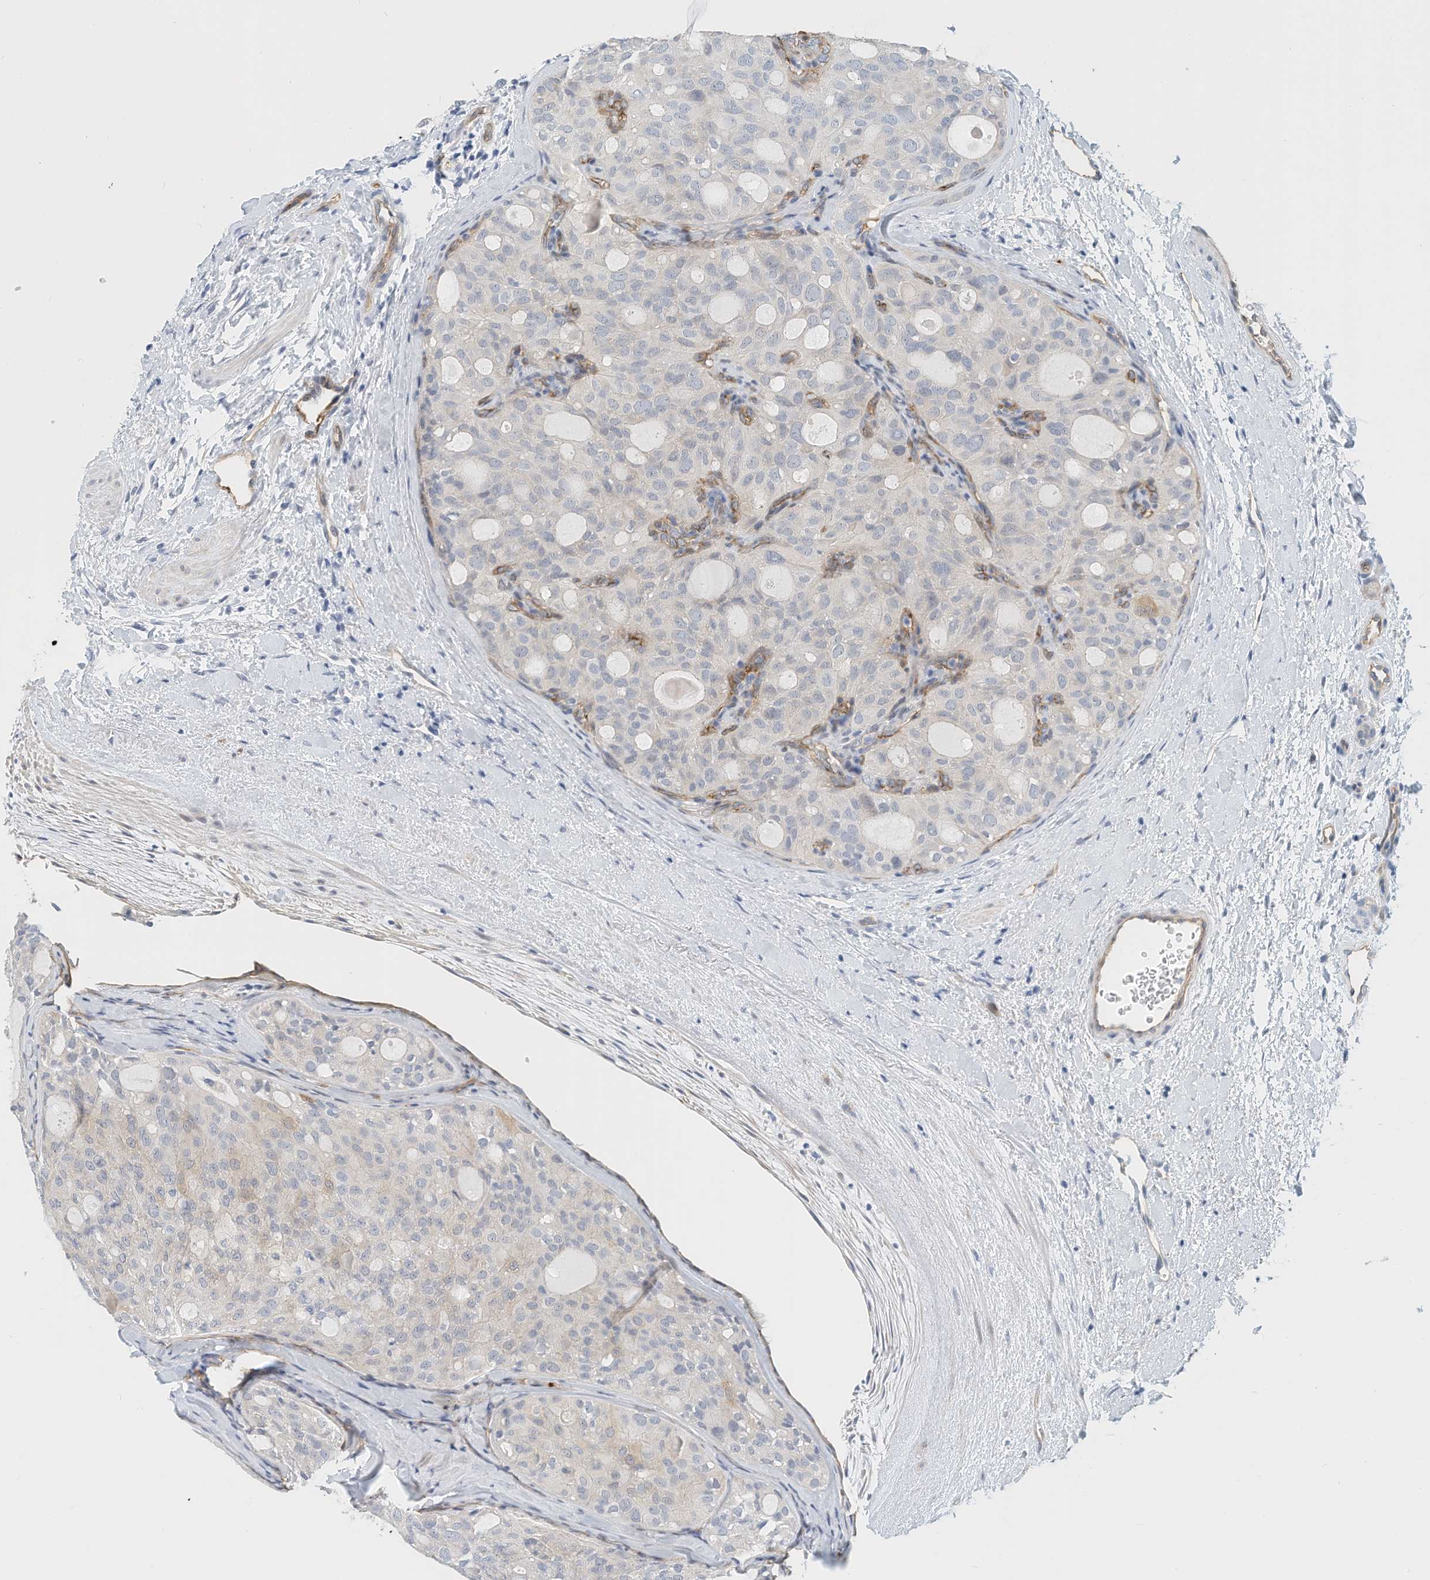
{"staining": {"intensity": "negative", "quantity": "none", "location": "none"}, "tissue": "thyroid cancer", "cell_type": "Tumor cells", "image_type": "cancer", "snomed": [{"axis": "morphology", "description": "Follicular adenoma carcinoma, NOS"}, {"axis": "topography", "description": "Thyroid gland"}], "caption": "Thyroid cancer stained for a protein using immunohistochemistry displays no staining tumor cells.", "gene": "ARHGAP28", "patient": {"sex": "male", "age": 75}}